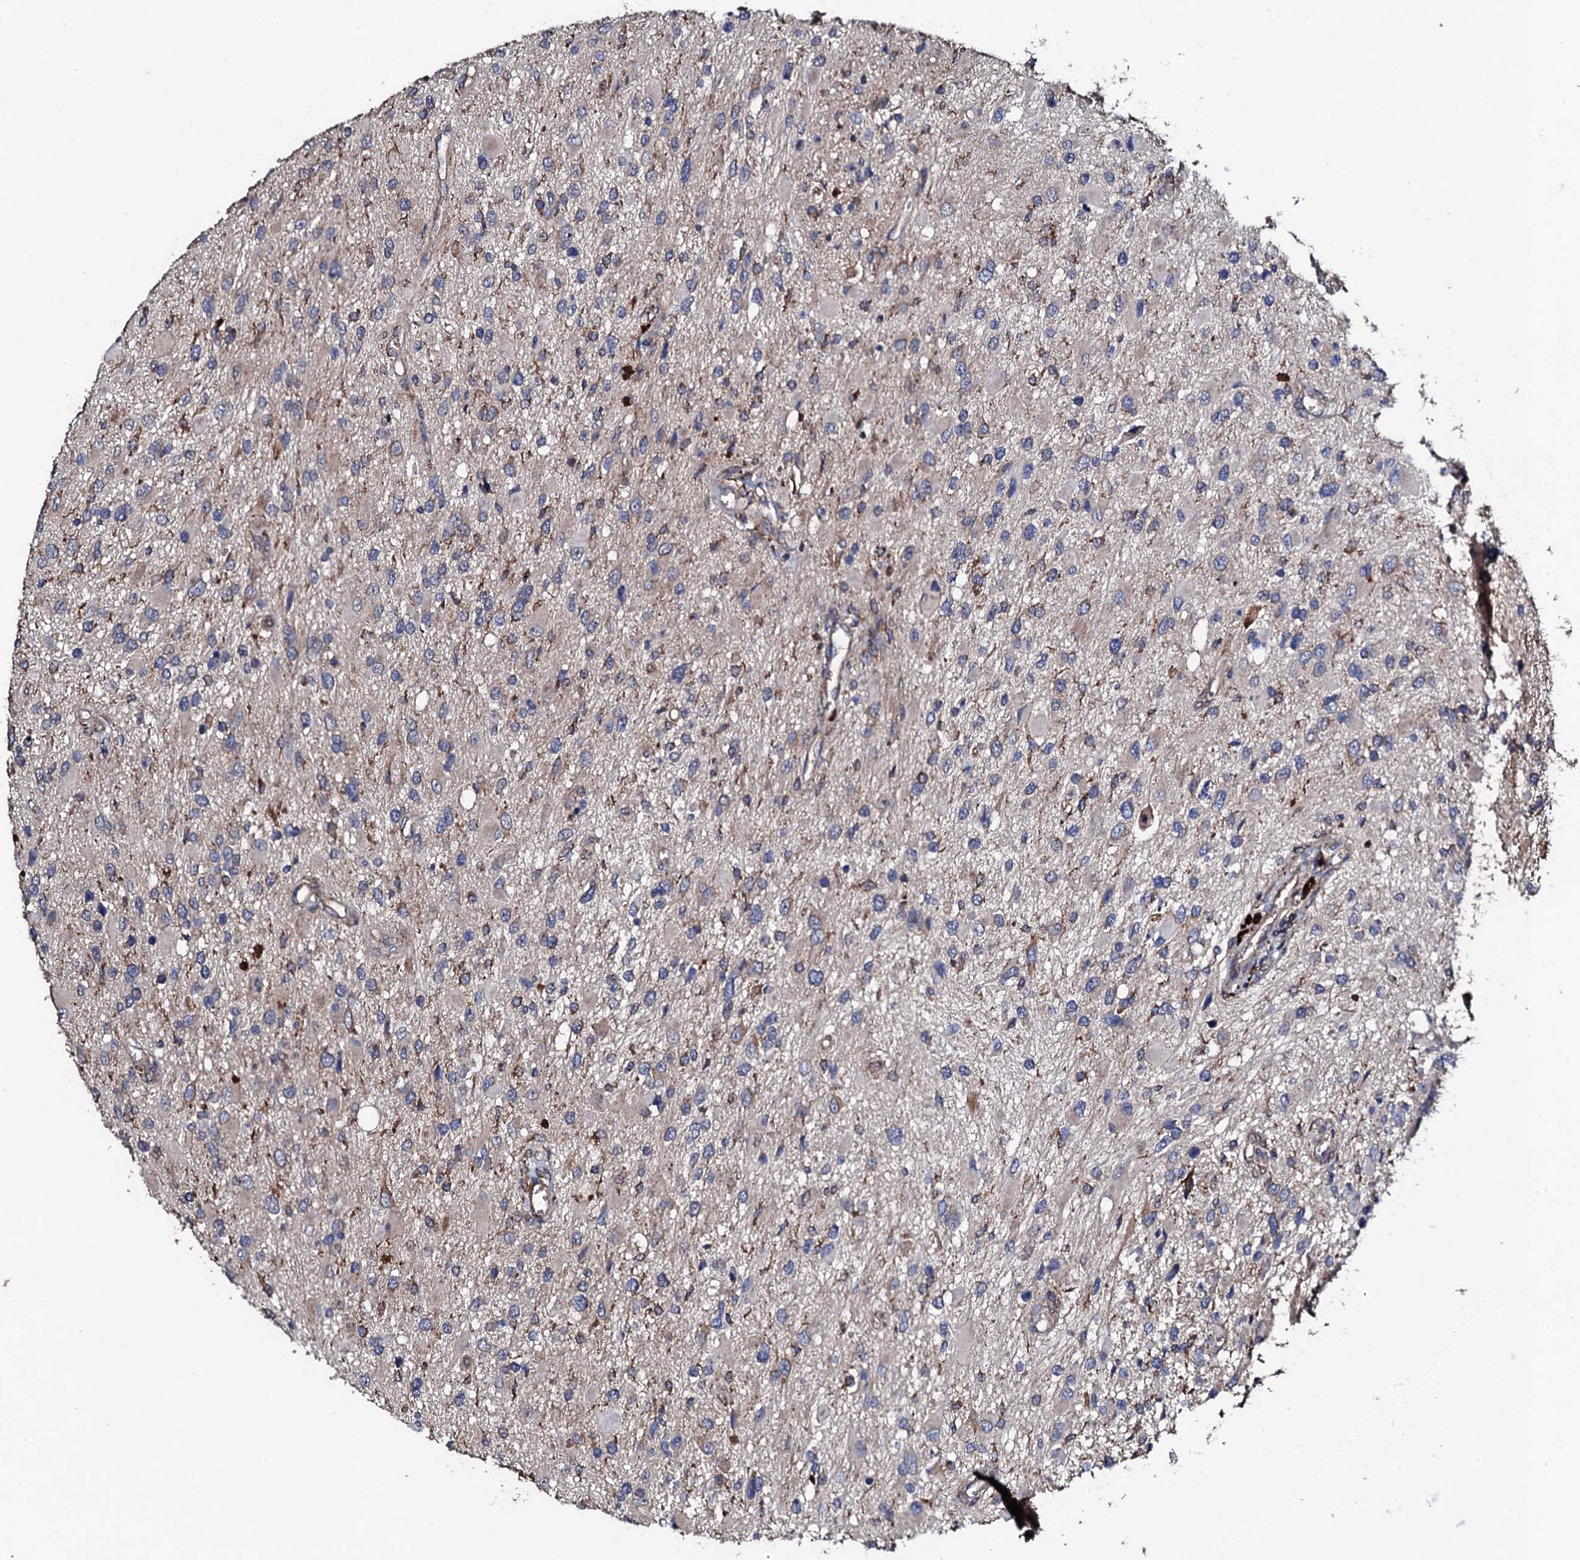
{"staining": {"intensity": "moderate", "quantity": "<25%", "location": "cytoplasmic/membranous"}, "tissue": "glioma", "cell_type": "Tumor cells", "image_type": "cancer", "snomed": [{"axis": "morphology", "description": "Glioma, malignant, High grade"}, {"axis": "topography", "description": "Brain"}], "caption": "This histopathology image displays immunohistochemistry (IHC) staining of high-grade glioma (malignant), with low moderate cytoplasmic/membranous positivity in about <25% of tumor cells.", "gene": "LIPT2", "patient": {"sex": "male", "age": 53}}